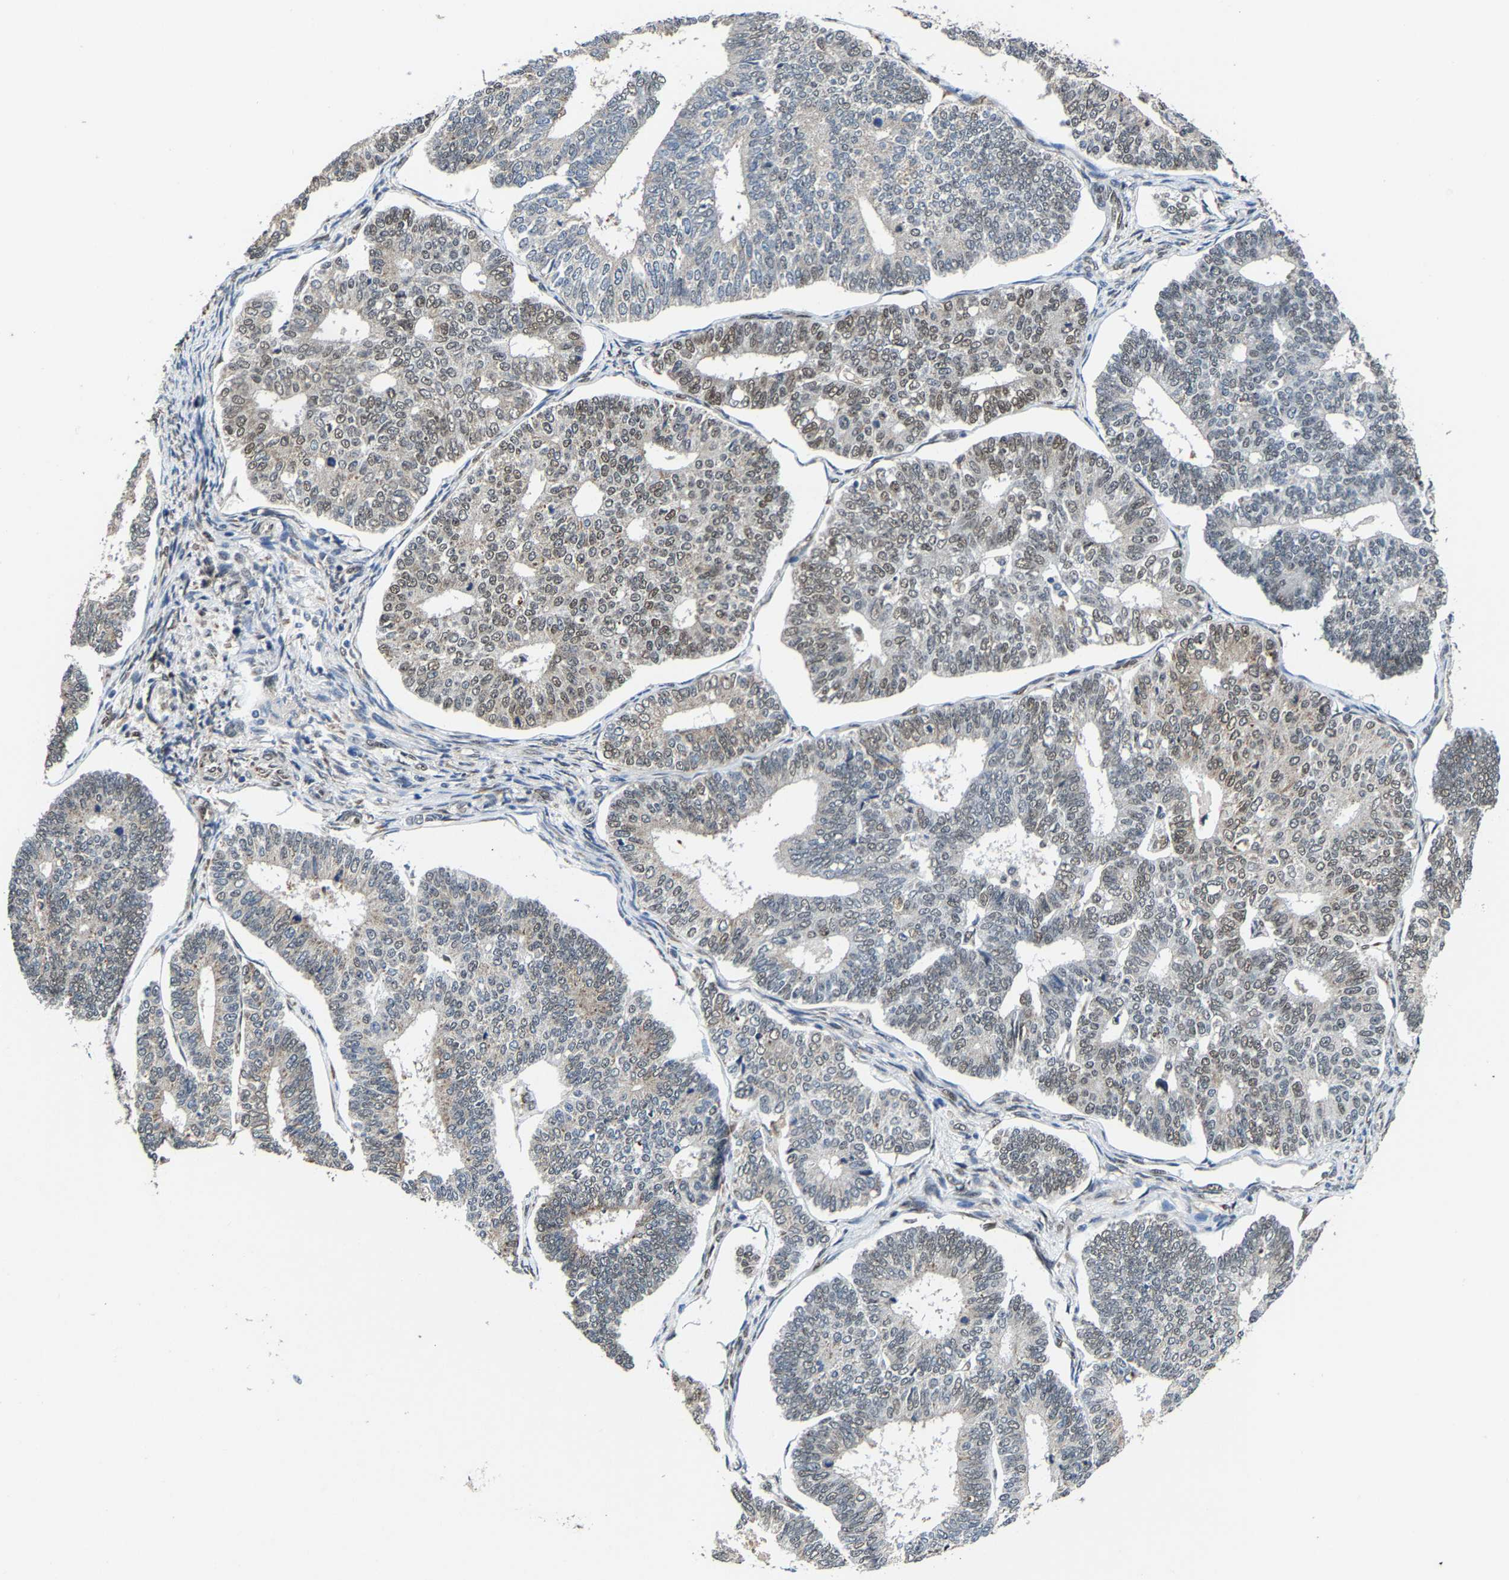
{"staining": {"intensity": "weak", "quantity": "25%-75%", "location": "nuclear"}, "tissue": "endometrial cancer", "cell_type": "Tumor cells", "image_type": "cancer", "snomed": [{"axis": "morphology", "description": "Adenocarcinoma, NOS"}, {"axis": "topography", "description": "Endometrium"}], "caption": "Immunohistochemistry (DAB) staining of human endometrial cancer (adenocarcinoma) demonstrates weak nuclear protein expression in approximately 25%-75% of tumor cells. (DAB IHC with brightfield microscopy, high magnification).", "gene": "METTL1", "patient": {"sex": "female", "age": 70}}